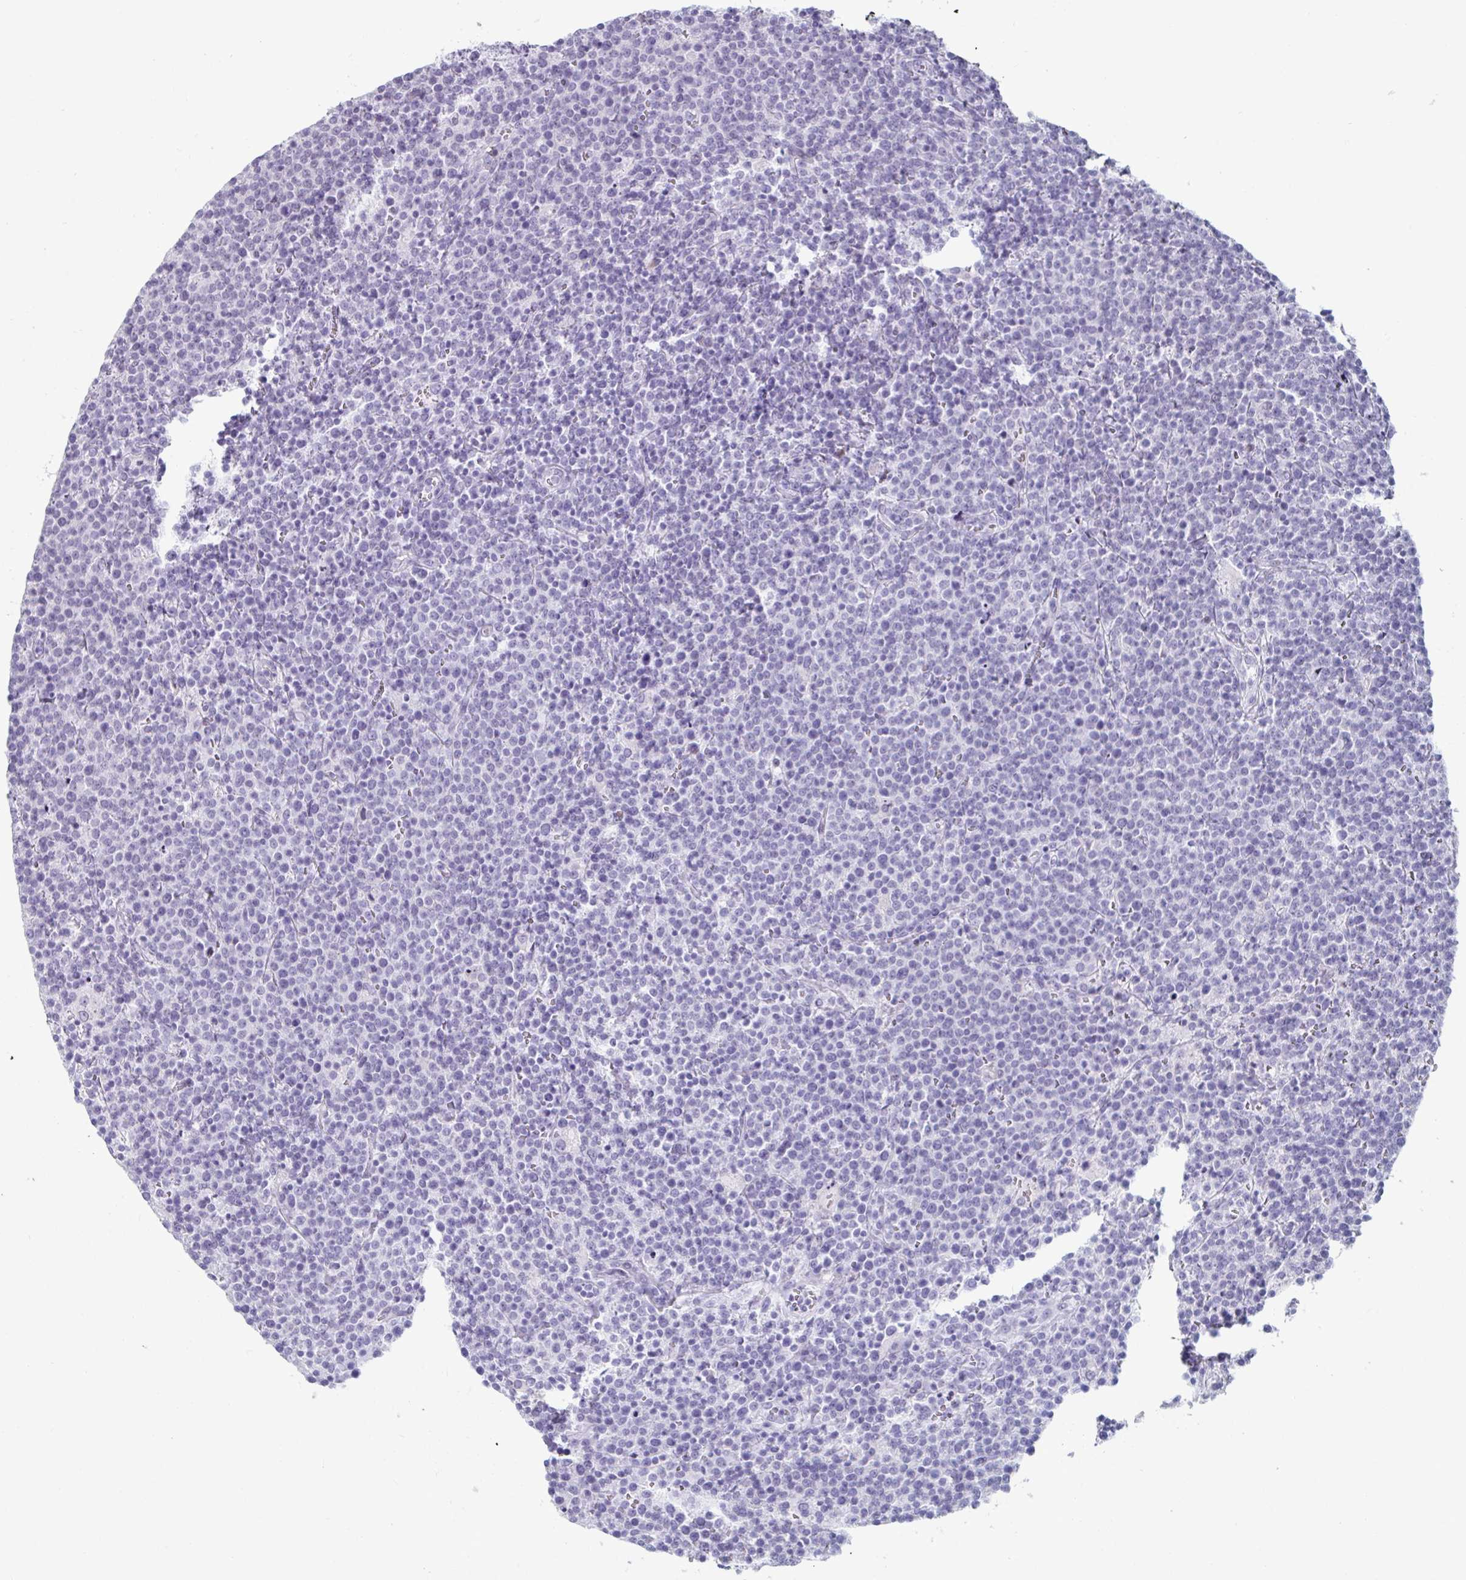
{"staining": {"intensity": "negative", "quantity": "none", "location": "none"}, "tissue": "lymphoma", "cell_type": "Tumor cells", "image_type": "cancer", "snomed": [{"axis": "morphology", "description": "Malignant lymphoma, non-Hodgkin's type, High grade"}, {"axis": "topography", "description": "Lymph node"}], "caption": "DAB immunohistochemical staining of high-grade malignant lymphoma, non-Hodgkin's type demonstrates no significant staining in tumor cells. (DAB immunohistochemistry, high magnification).", "gene": "VSIG10L", "patient": {"sex": "male", "age": 61}}